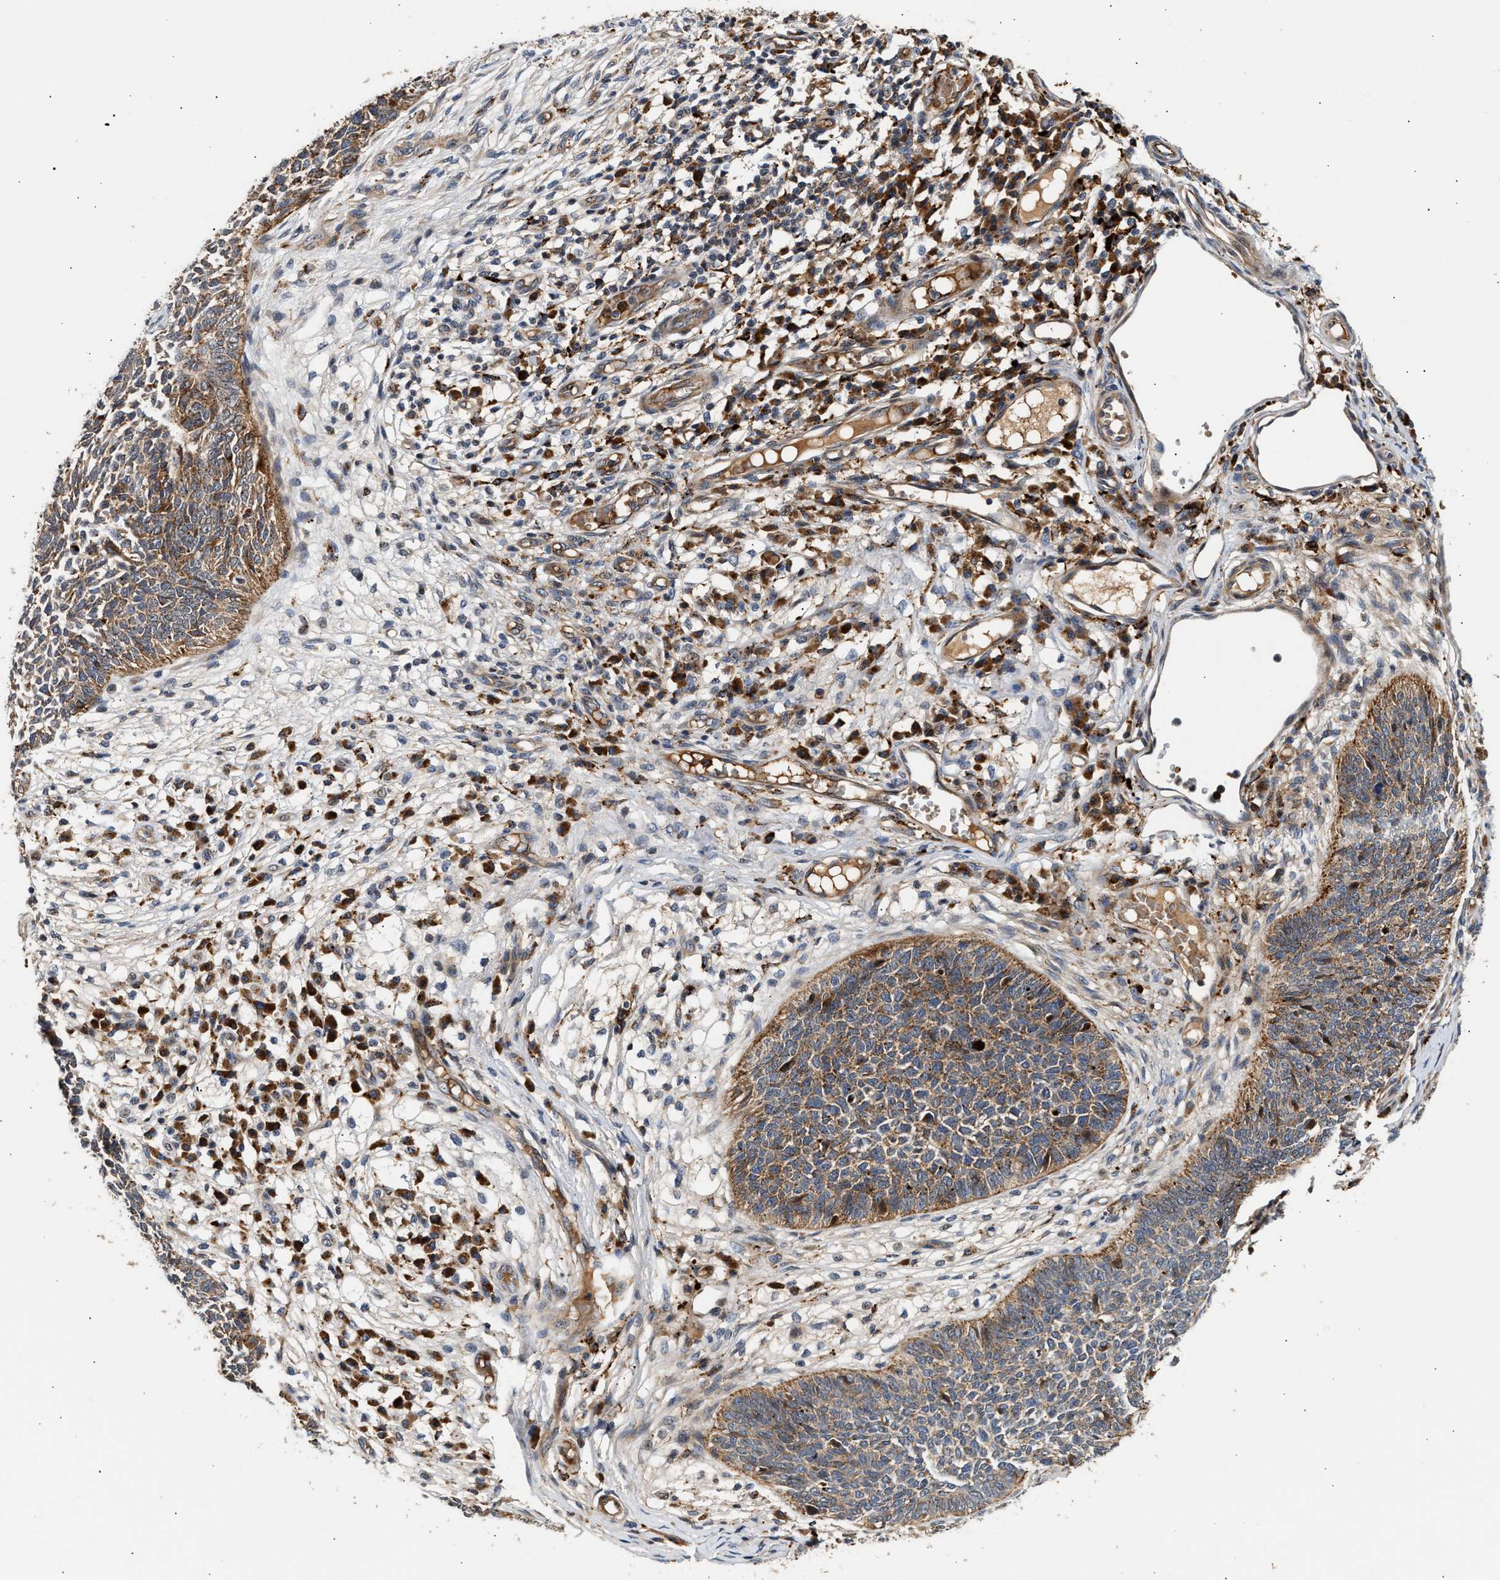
{"staining": {"intensity": "moderate", "quantity": ">75%", "location": "cytoplasmic/membranous"}, "tissue": "skin cancer", "cell_type": "Tumor cells", "image_type": "cancer", "snomed": [{"axis": "morphology", "description": "Basal cell carcinoma"}, {"axis": "topography", "description": "Skin"}], "caption": "High-power microscopy captured an immunohistochemistry photomicrograph of skin cancer, revealing moderate cytoplasmic/membranous staining in approximately >75% of tumor cells. Nuclei are stained in blue.", "gene": "PLD3", "patient": {"sex": "female", "age": 84}}